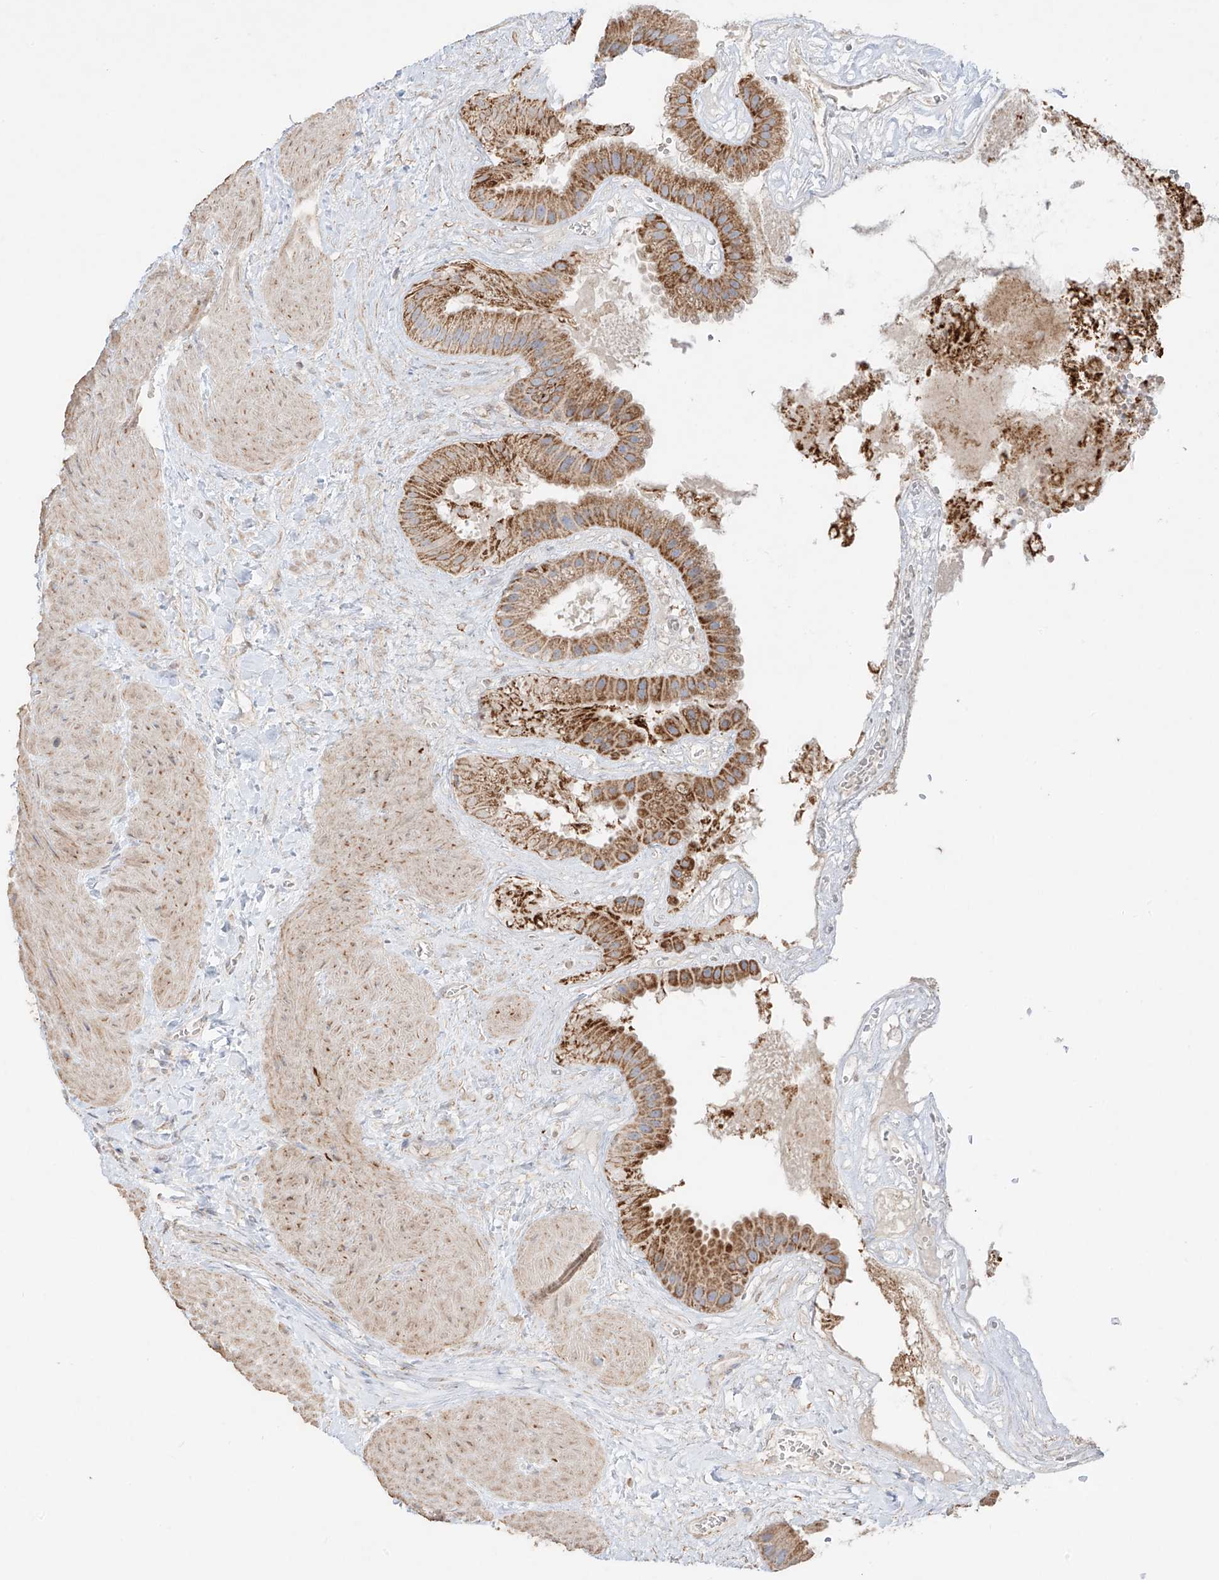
{"staining": {"intensity": "moderate", "quantity": ">75%", "location": "cytoplasmic/membranous"}, "tissue": "gallbladder", "cell_type": "Glandular cells", "image_type": "normal", "snomed": [{"axis": "morphology", "description": "Normal tissue, NOS"}, {"axis": "topography", "description": "Gallbladder"}], "caption": "Immunohistochemistry micrograph of benign gallbladder stained for a protein (brown), which displays medium levels of moderate cytoplasmic/membranous positivity in approximately >75% of glandular cells.", "gene": "COLGALT2", "patient": {"sex": "male", "age": 55}}